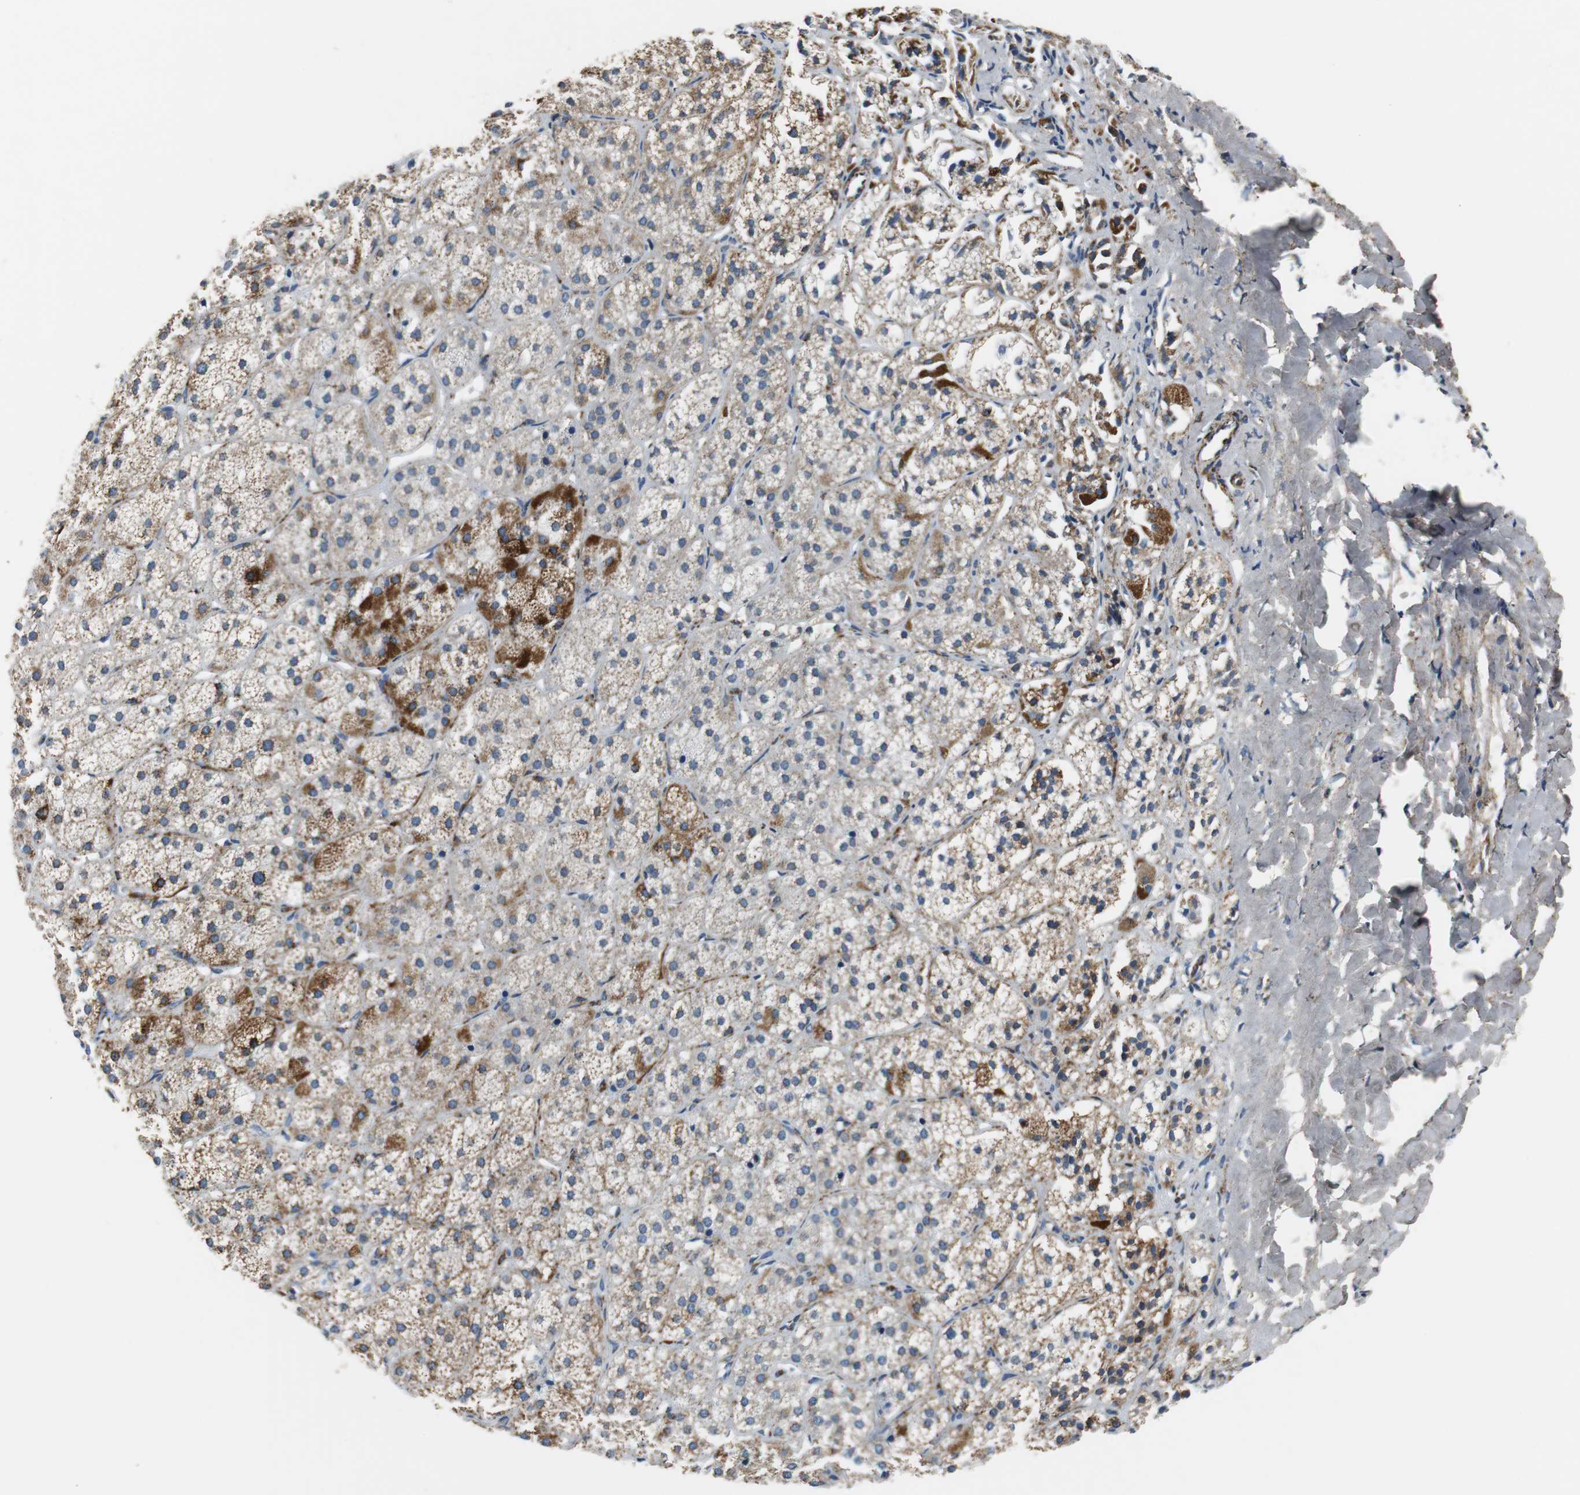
{"staining": {"intensity": "moderate", "quantity": "25%-75%", "location": "cytoplasmic/membranous"}, "tissue": "adrenal gland", "cell_type": "Glandular cells", "image_type": "normal", "snomed": [{"axis": "morphology", "description": "Normal tissue, NOS"}, {"axis": "topography", "description": "Adrenal gland"}], "caption": "Protein staining displays moderate cytoplasmic/membranous staining in about 25%-75% of glandular cells in benign adrenal gland. (Stains: DAB in brown, nuclei in blue, Microscopy: brightfield microscopy at high magnification).", "gene": "C1QTNF7", "patient": {"sex": "female", "age": 71}}